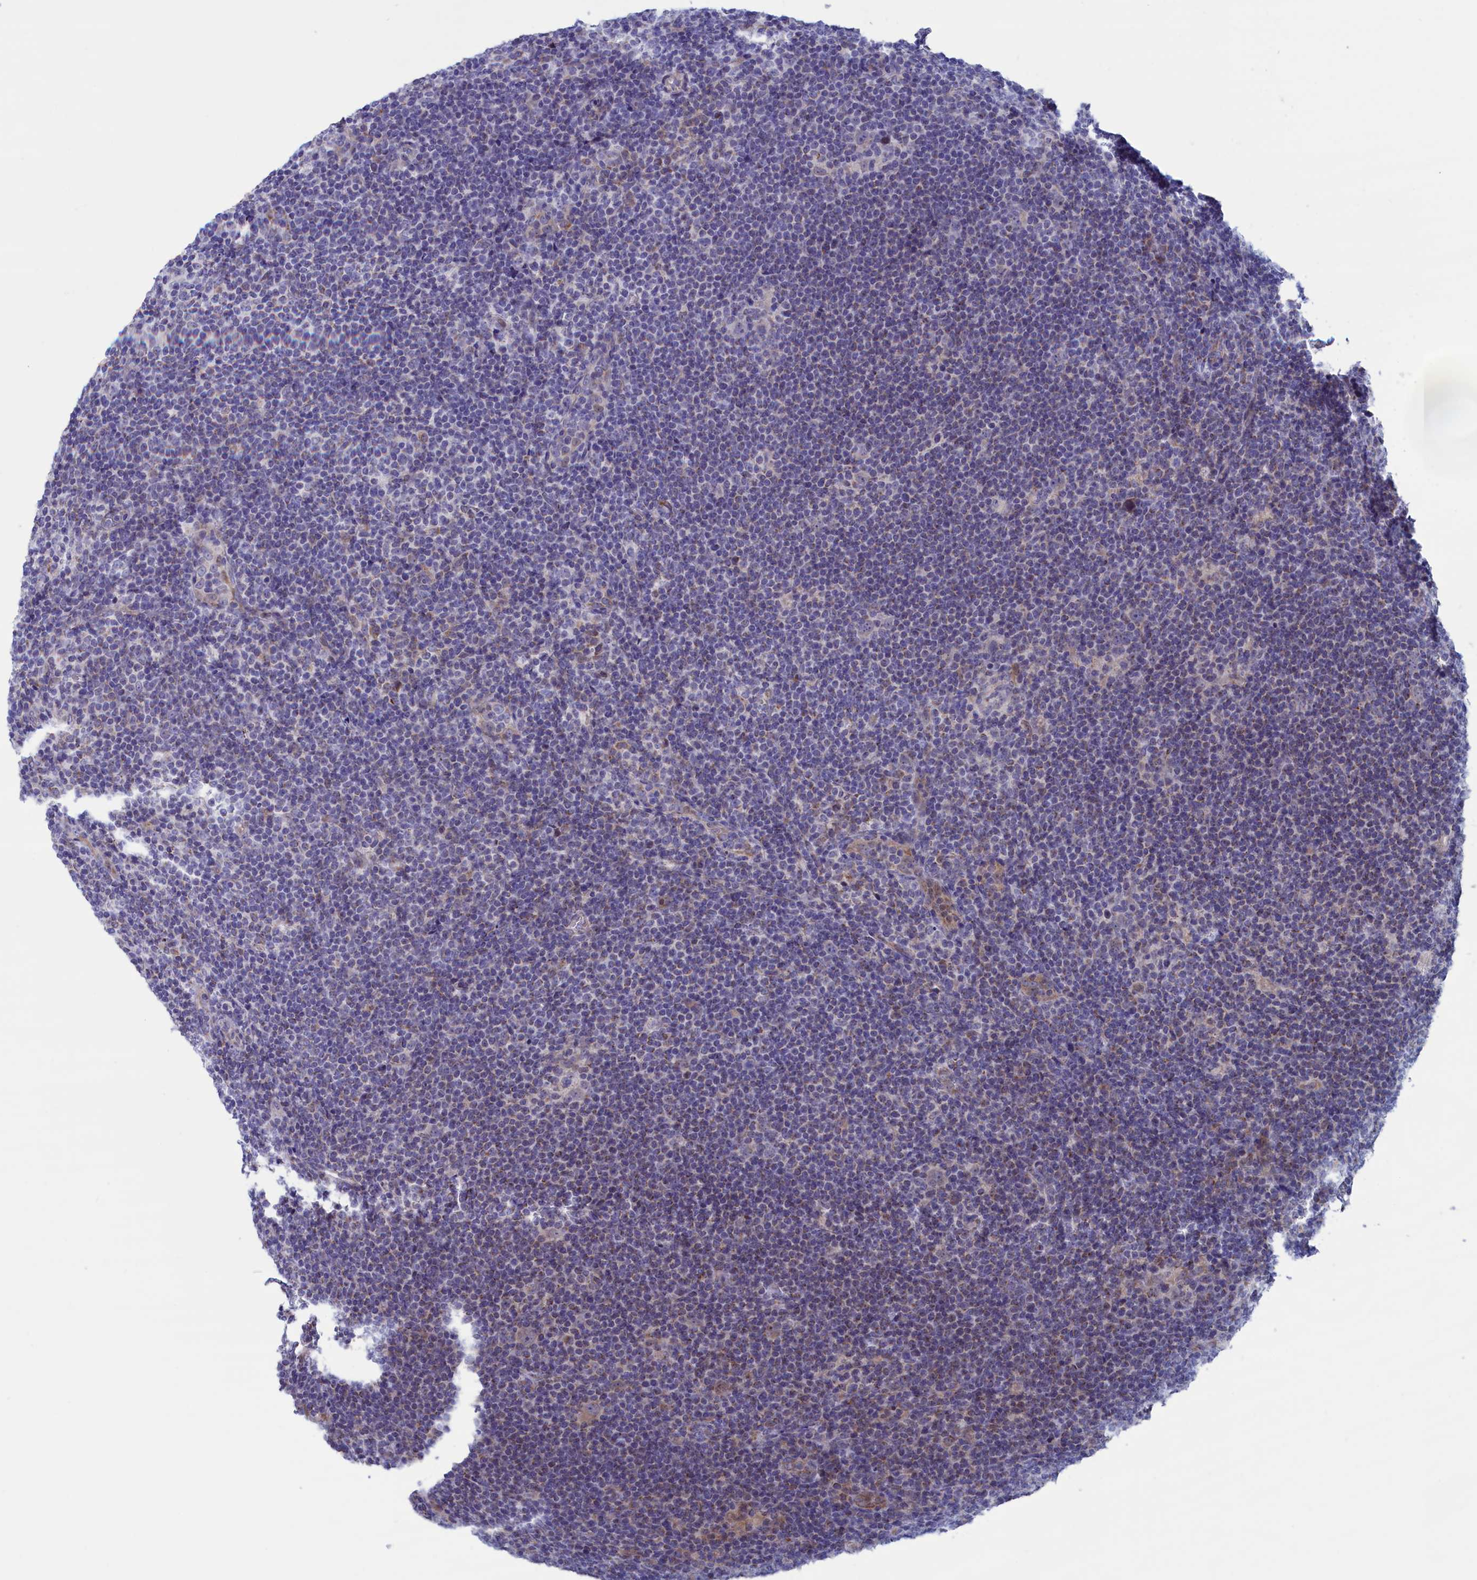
{"staining": {"intensity": "negative", "quantity": "none", "location": "none"}, "tissue": "lymphoma", "cell_type": "Tumor cells", "image_type": "cancer", "snomed": [{"axis": "morphology", "description": "Hodgkin's disease, NOS"}, {"axis": "topography", "description": "Lymph node"}], "caption": "Lymphoma was stained to show a protein in brown. There is no significant positivity in tumor cells.", "gene": "NIBAN3", "patient": {"sex": "female", "age": 57}}